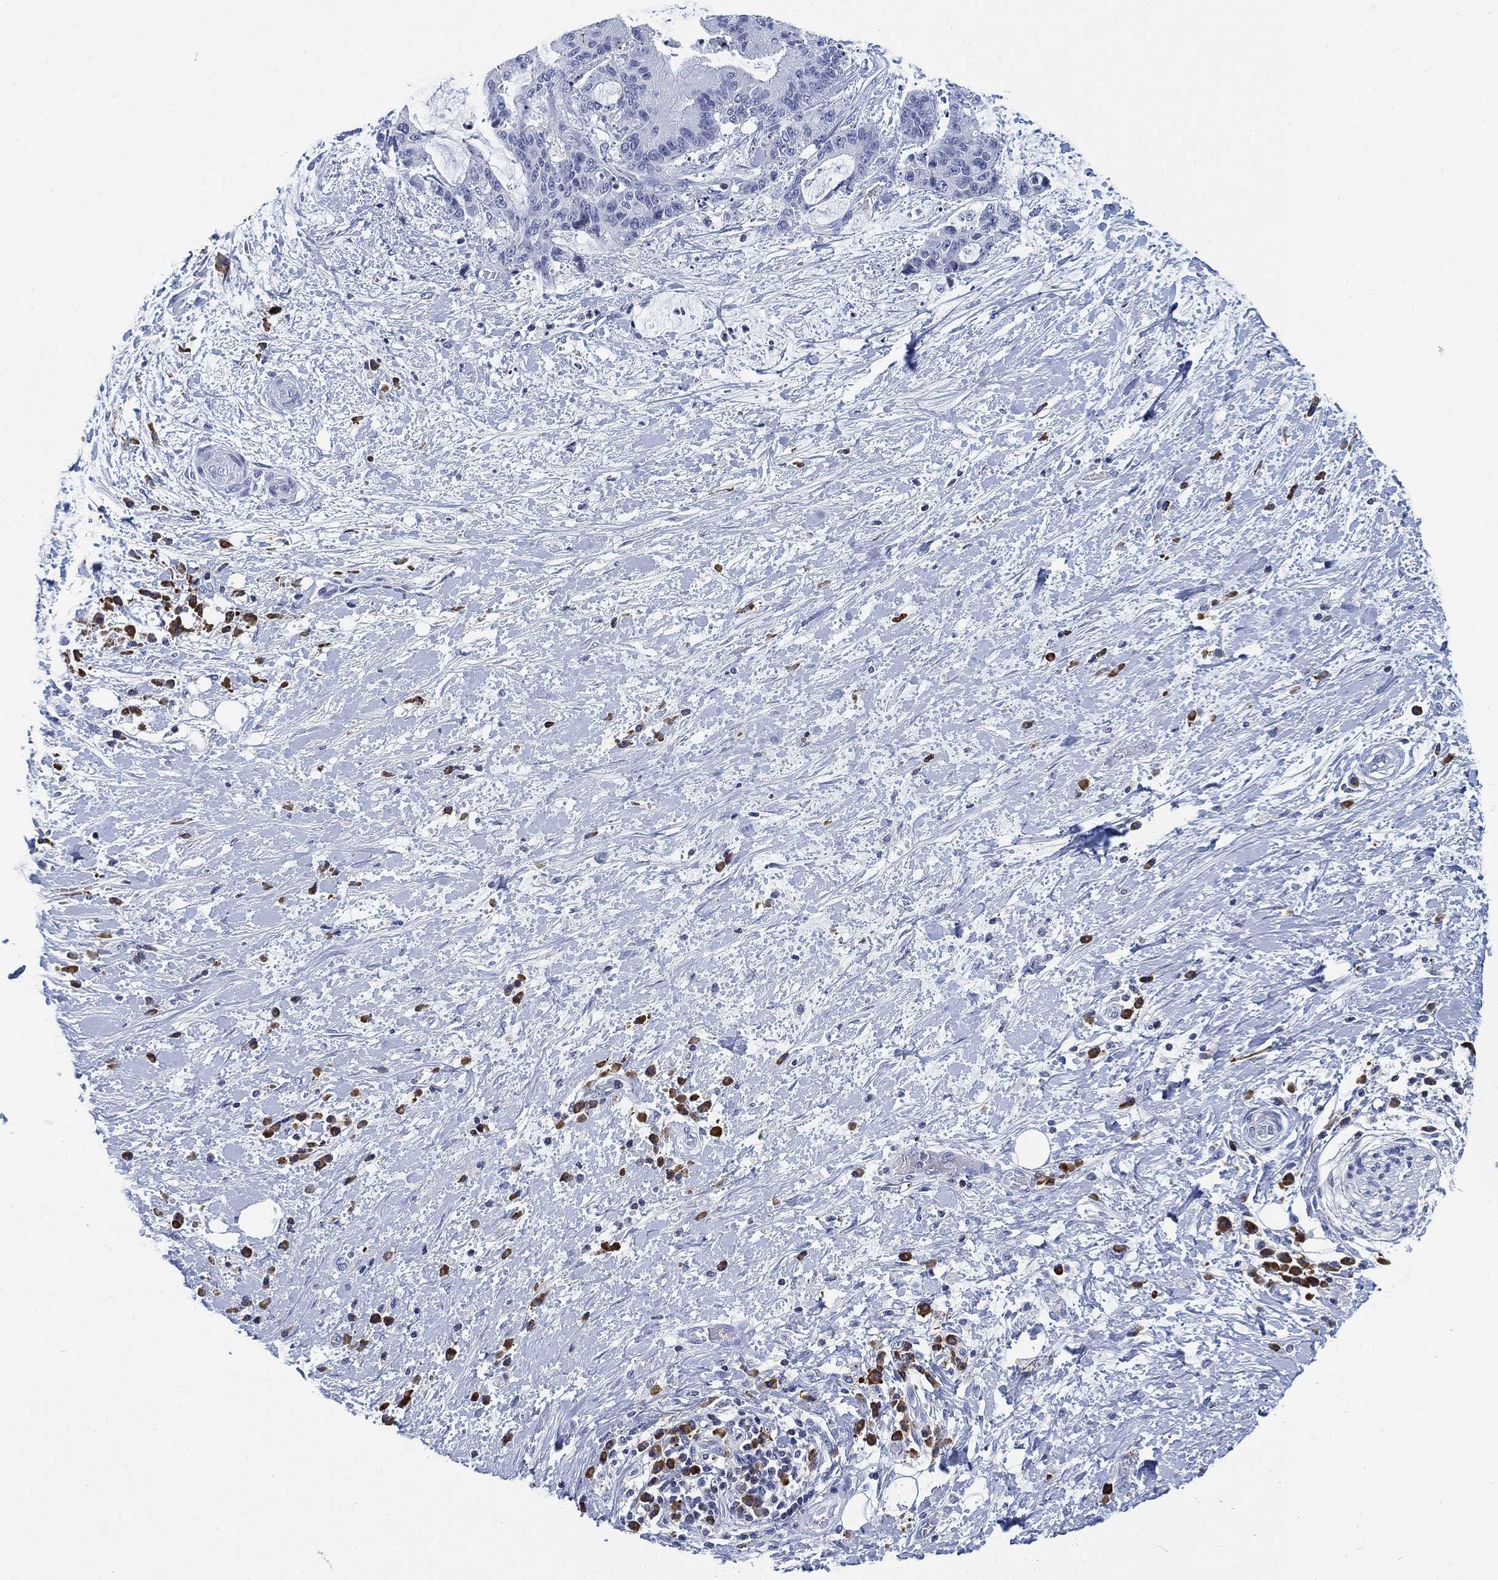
{"staining": {"intensity": "negative", "quantity": "none", "location": "none"}, "tissue": "liver cancer", "cell_type": "Tumor cells", "image_type": "cancer", "snomed": [{"axis": "morphology", "description": "Cholangiocarcinoma"}, {"axis": "topography", "description": "Liver"}], "caption": "Tumor cells show no significant protein staining in cholangiocarcinoma (liver). Nuclei are stained in blue.", "gene": "FYB1", "patient": {"sex": "female", "age": 73}}